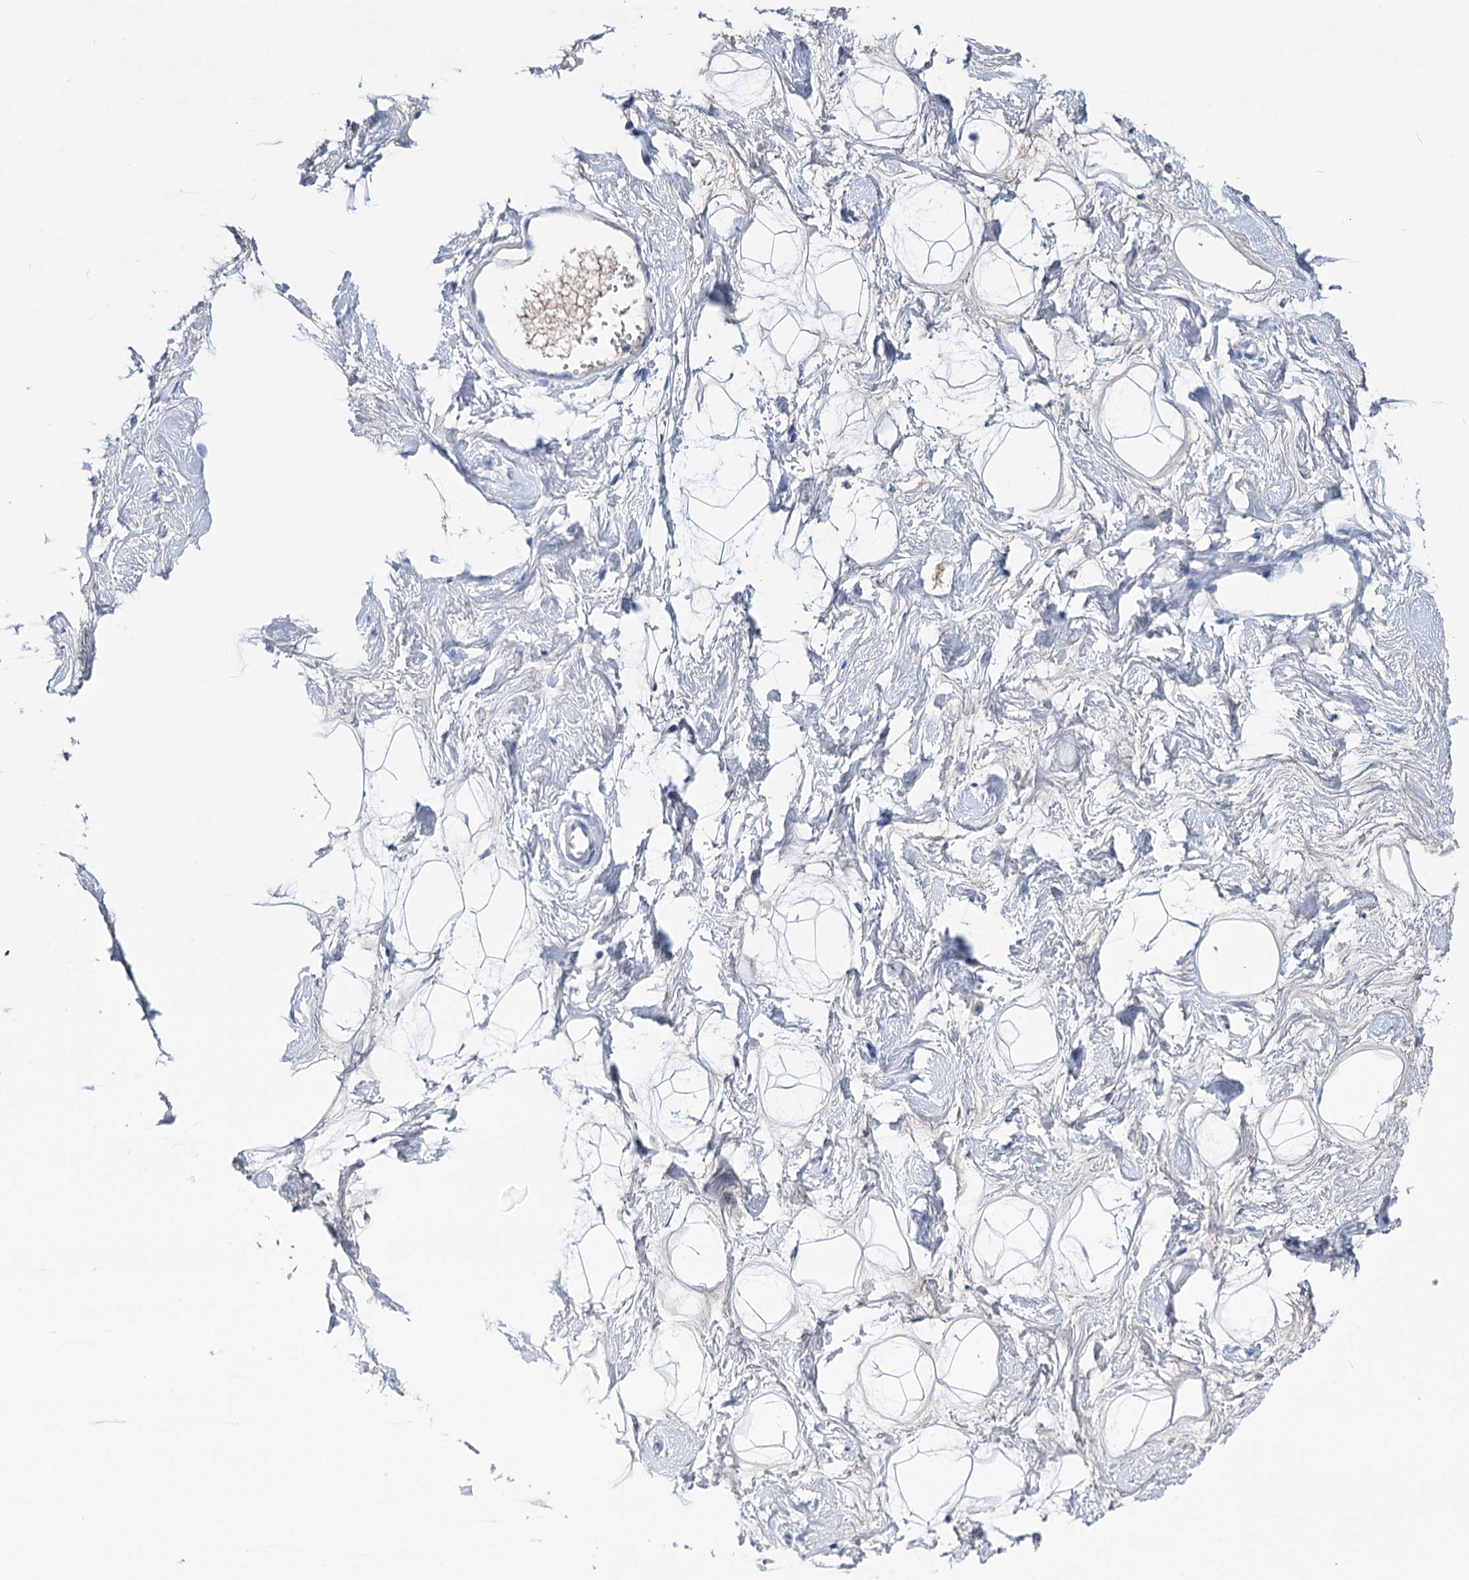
{"staining": {"intensity": "negative", "quantity": "none", "location": "none"}, "tissue": "breast", "cell_type": "Adipocytes", "image_type": "normal", "snomed": [{"axis": "morphology", "description": "Normal tissue, NOS"}, {"axis": "morphology", "description": "Adenoma, NOS"}, {"axis": "topography", "description": "Breast"}], "caption": "The photomicrograph shows no staining of adipocytes in benign breast.", "gene": "FBXW12", "patient": {"sex": "female", "age": 23}}